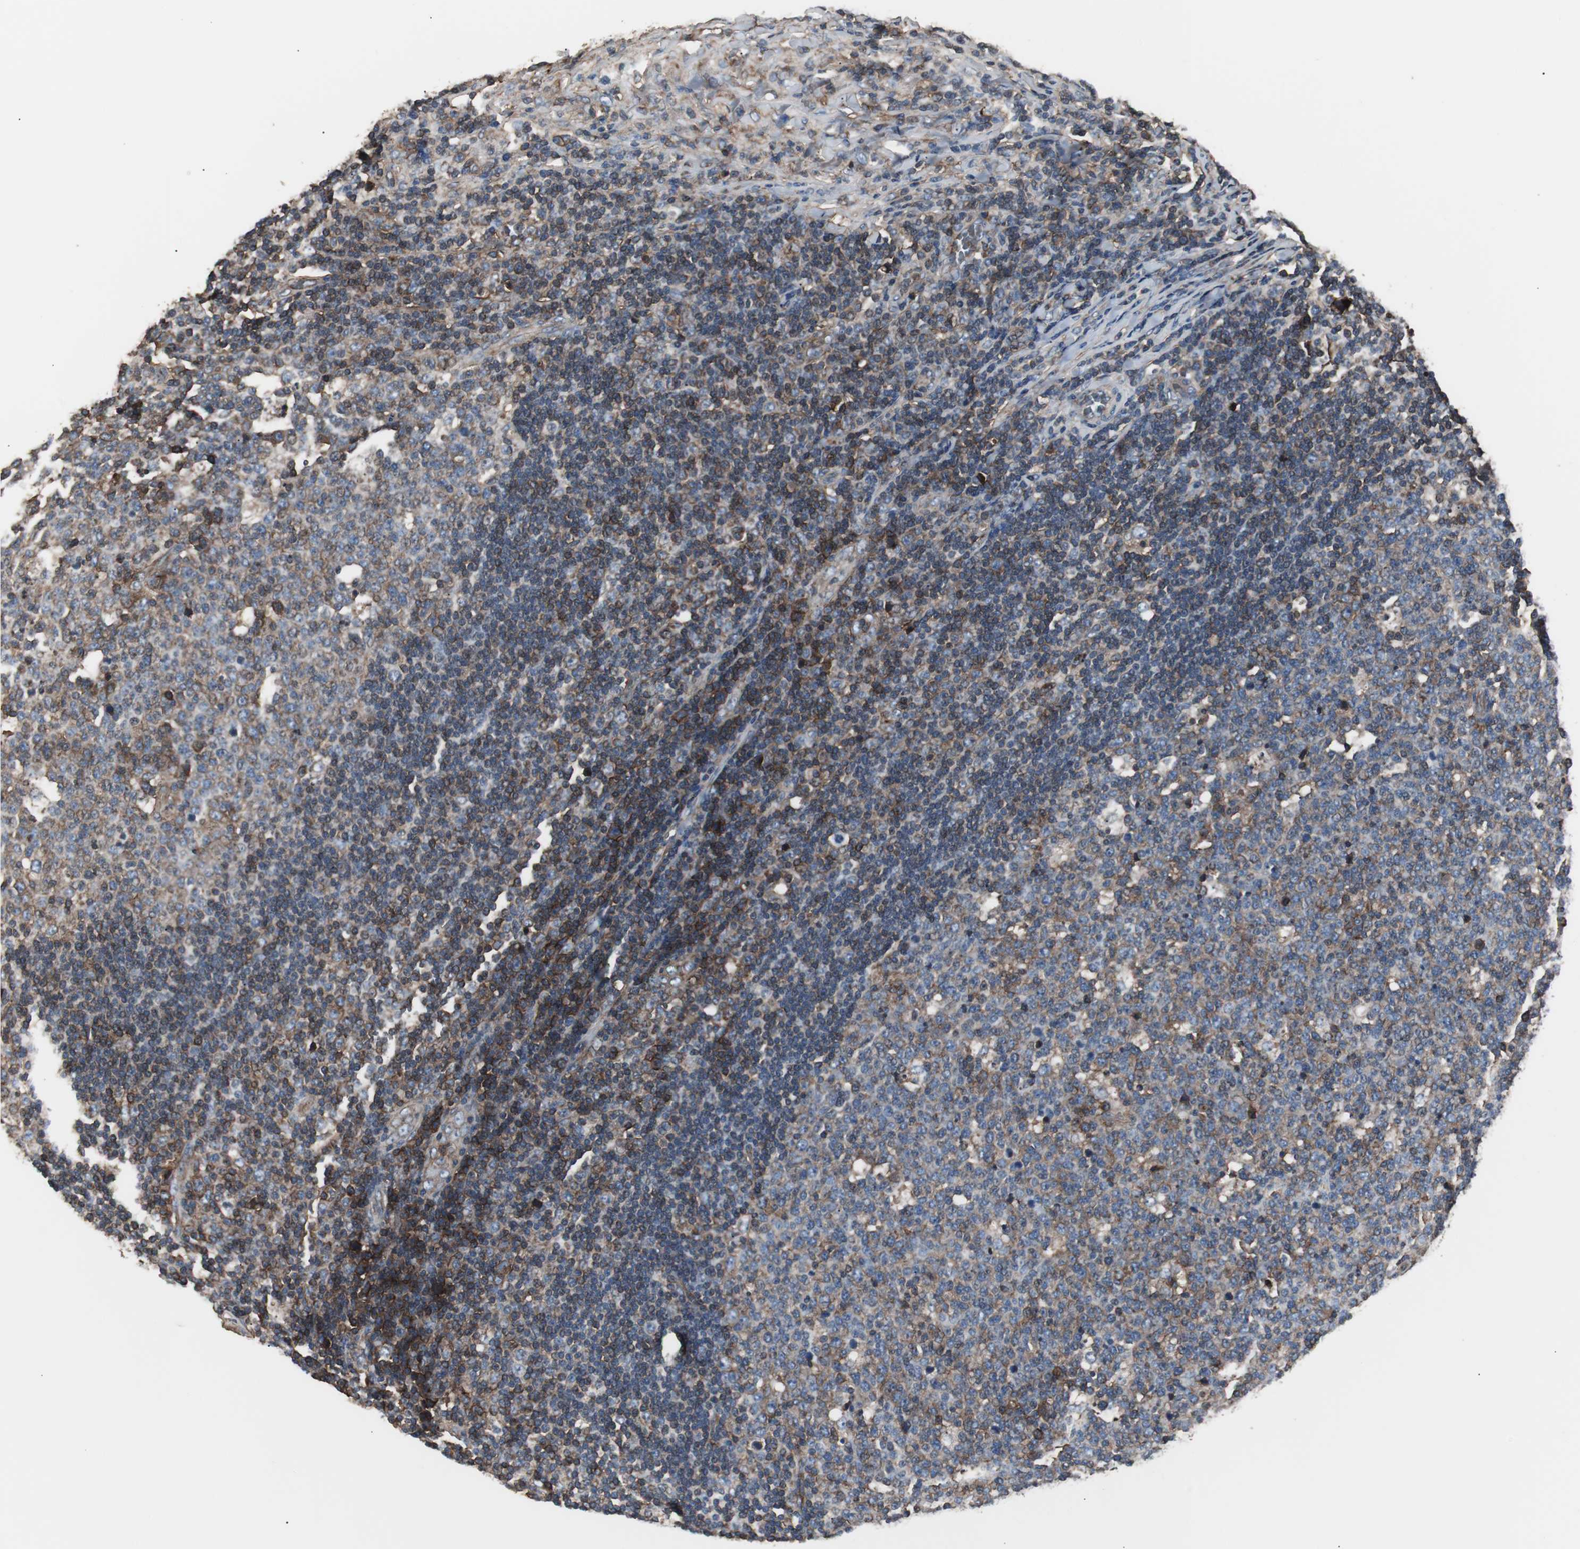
{"staining": {"intensity": "strong", "quantity": ">75%", "location": "cytoplasmic/membranous"}, "tissue": "lymph node", "cell_type": "Germinal center cells", "image_type": "normal", "snomed": [{"axis": "morphology", "description": "Normal tissue, NOS"}, {"axis": "topography", "description": "Lymph node"}, {"axis": "topography", "description": "Salivary gland"}], "caption": "The micrograph reveals staining of unremarkable lymph node, revealing strong cytoplasmic/membranous protein staining (brown color) within germinal center cells.", "gene": "B2M", "patient": {"sex": "male", "age": 8}}